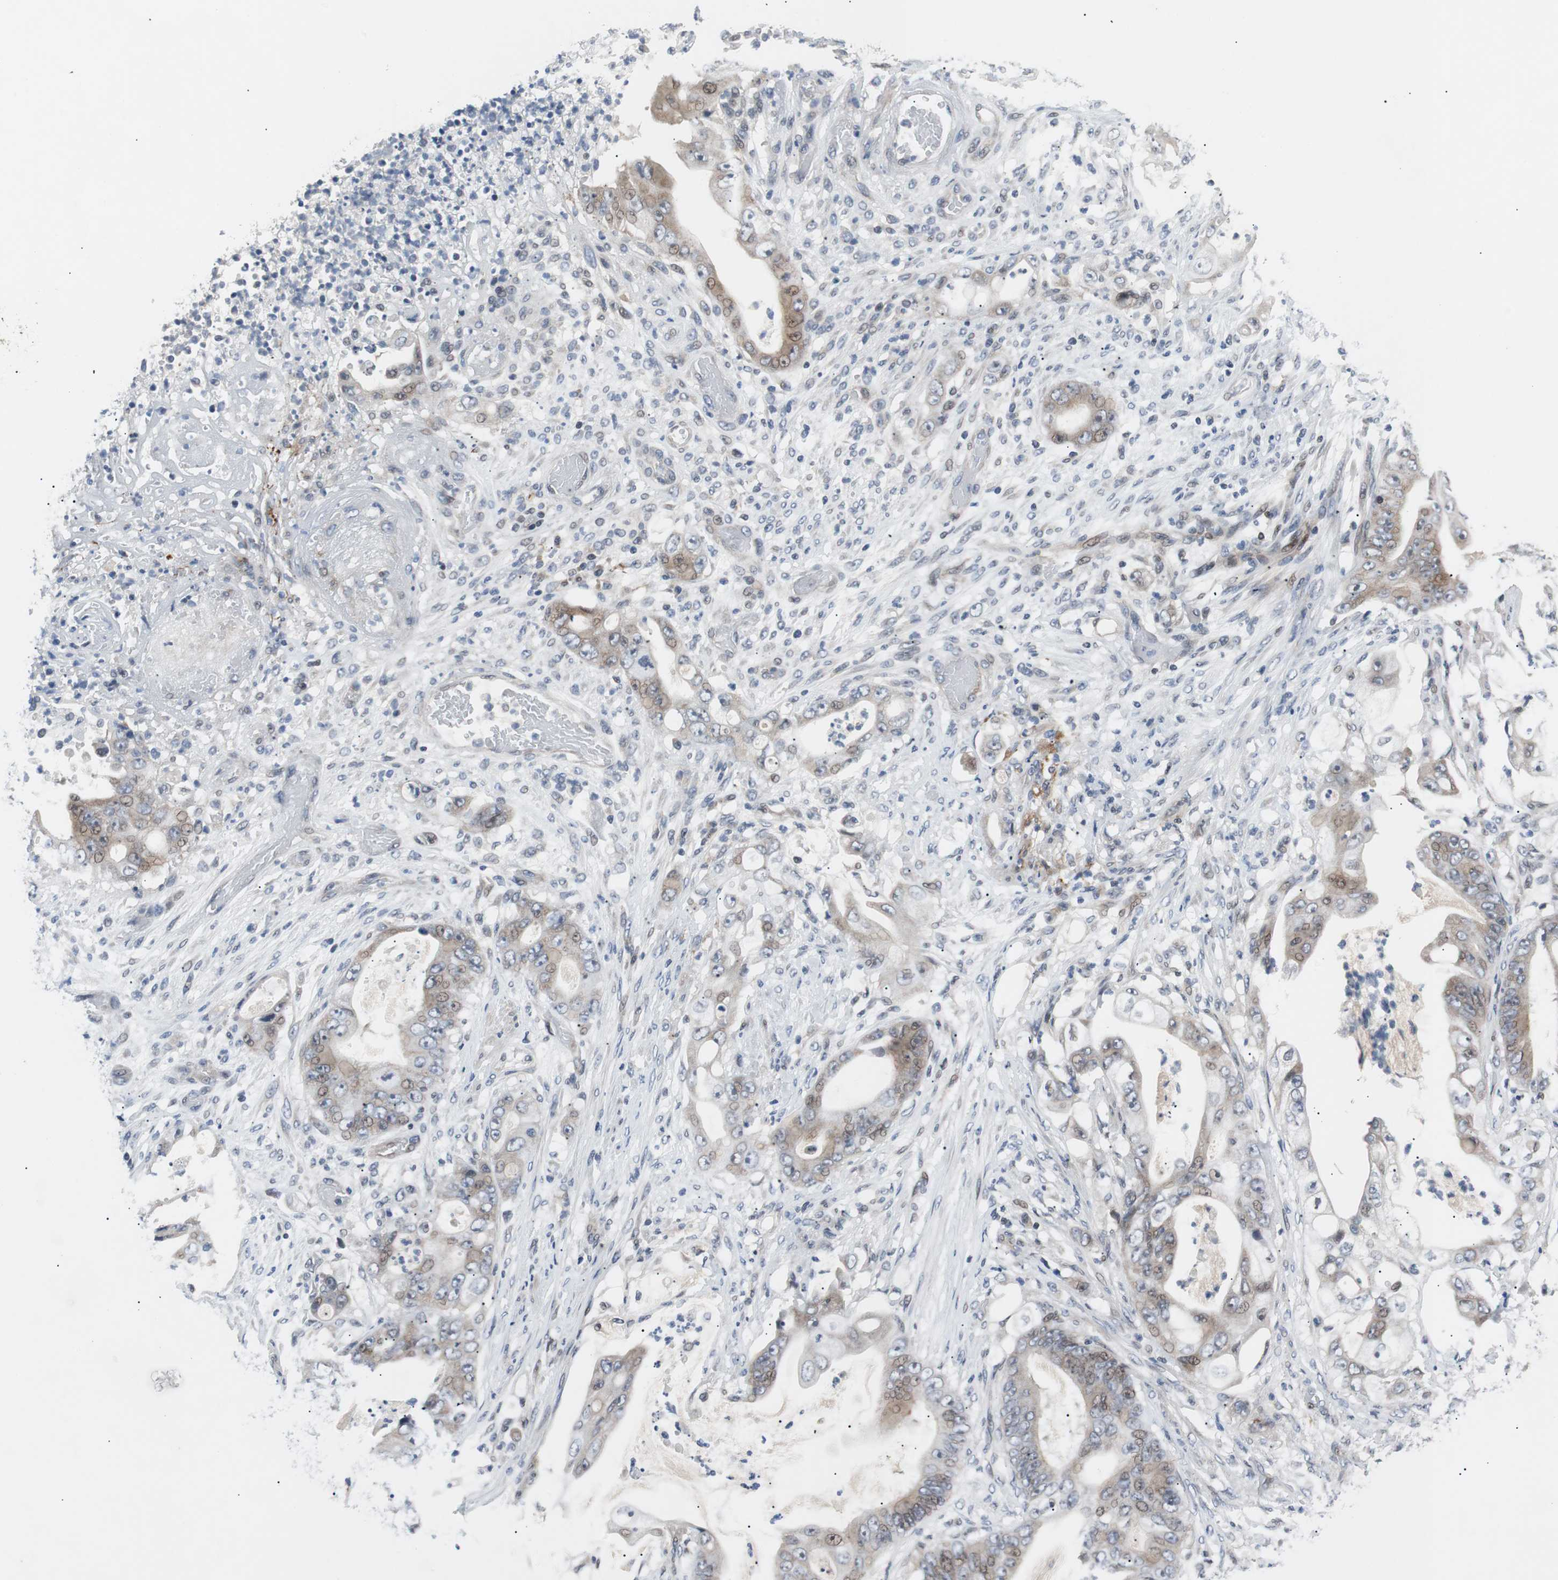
{"staining": {"intensity": "weak", "quantity": "25%-75%", "location": "cytoplasmic/membranous,nuclear"}, "tissue": "stomach cancer", "cell_type": "Tumor cells", "image_type": "cancer", "snomed": [{"axis": "morphology", "description": "Adenocarcinoma, NOS"}, {"axis": "topography", "description": "Stomach"}], "caption": "IHC image of neoplastic tissue: stomach cancer stained using immunohistochemistry exhibits low levels of weak protein expression localized specifically in the cytoplasmic/membranous and nuclear of tumor cells, appearing as a cytoplasmic/membranous and nuclear brown color.", "gene": "MAP2K4", "patient": {"sex": "female", "age": 73}}